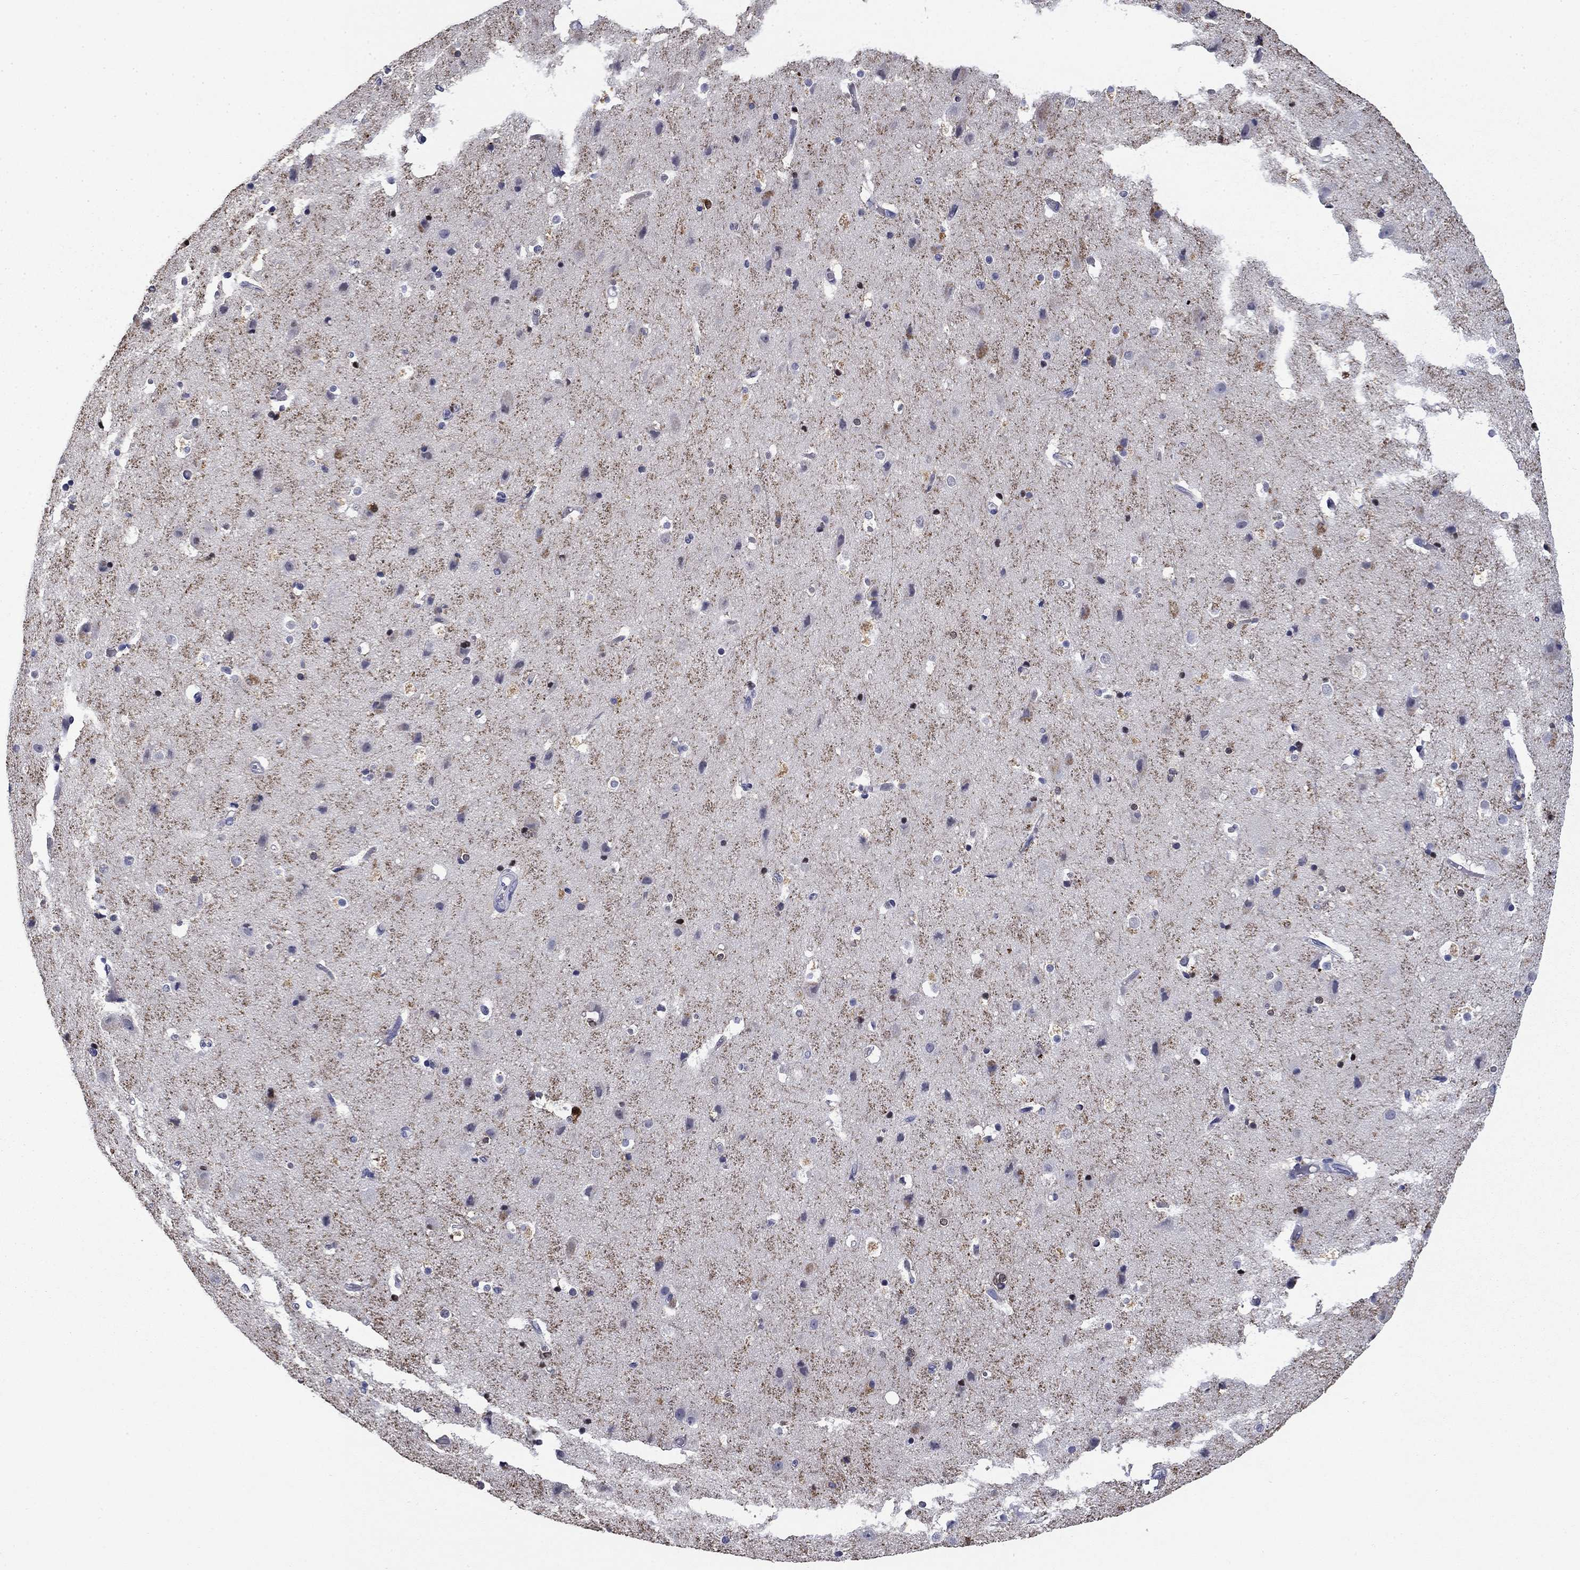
{"staining": {"intensity": "negative", "quantity": "none", "location": "none"}, "tissue": "cerebral cortex", "cell_type": "Endothelial cells", "image_type": "normal", "snomed": [{"axis": "morphology", "description": "Normal tissue, NOS"}, {"axis": "topography", "description": "Cerebral cortex"}], "caption": "DAB (3,3'-diaminobenzidine) immunohistochemical staining of normal cerebral cortex demonstrates no significant staining in endothelial cells.", "gene": "BCL2L14", "patient": {"sex": "female", "age": 52}}